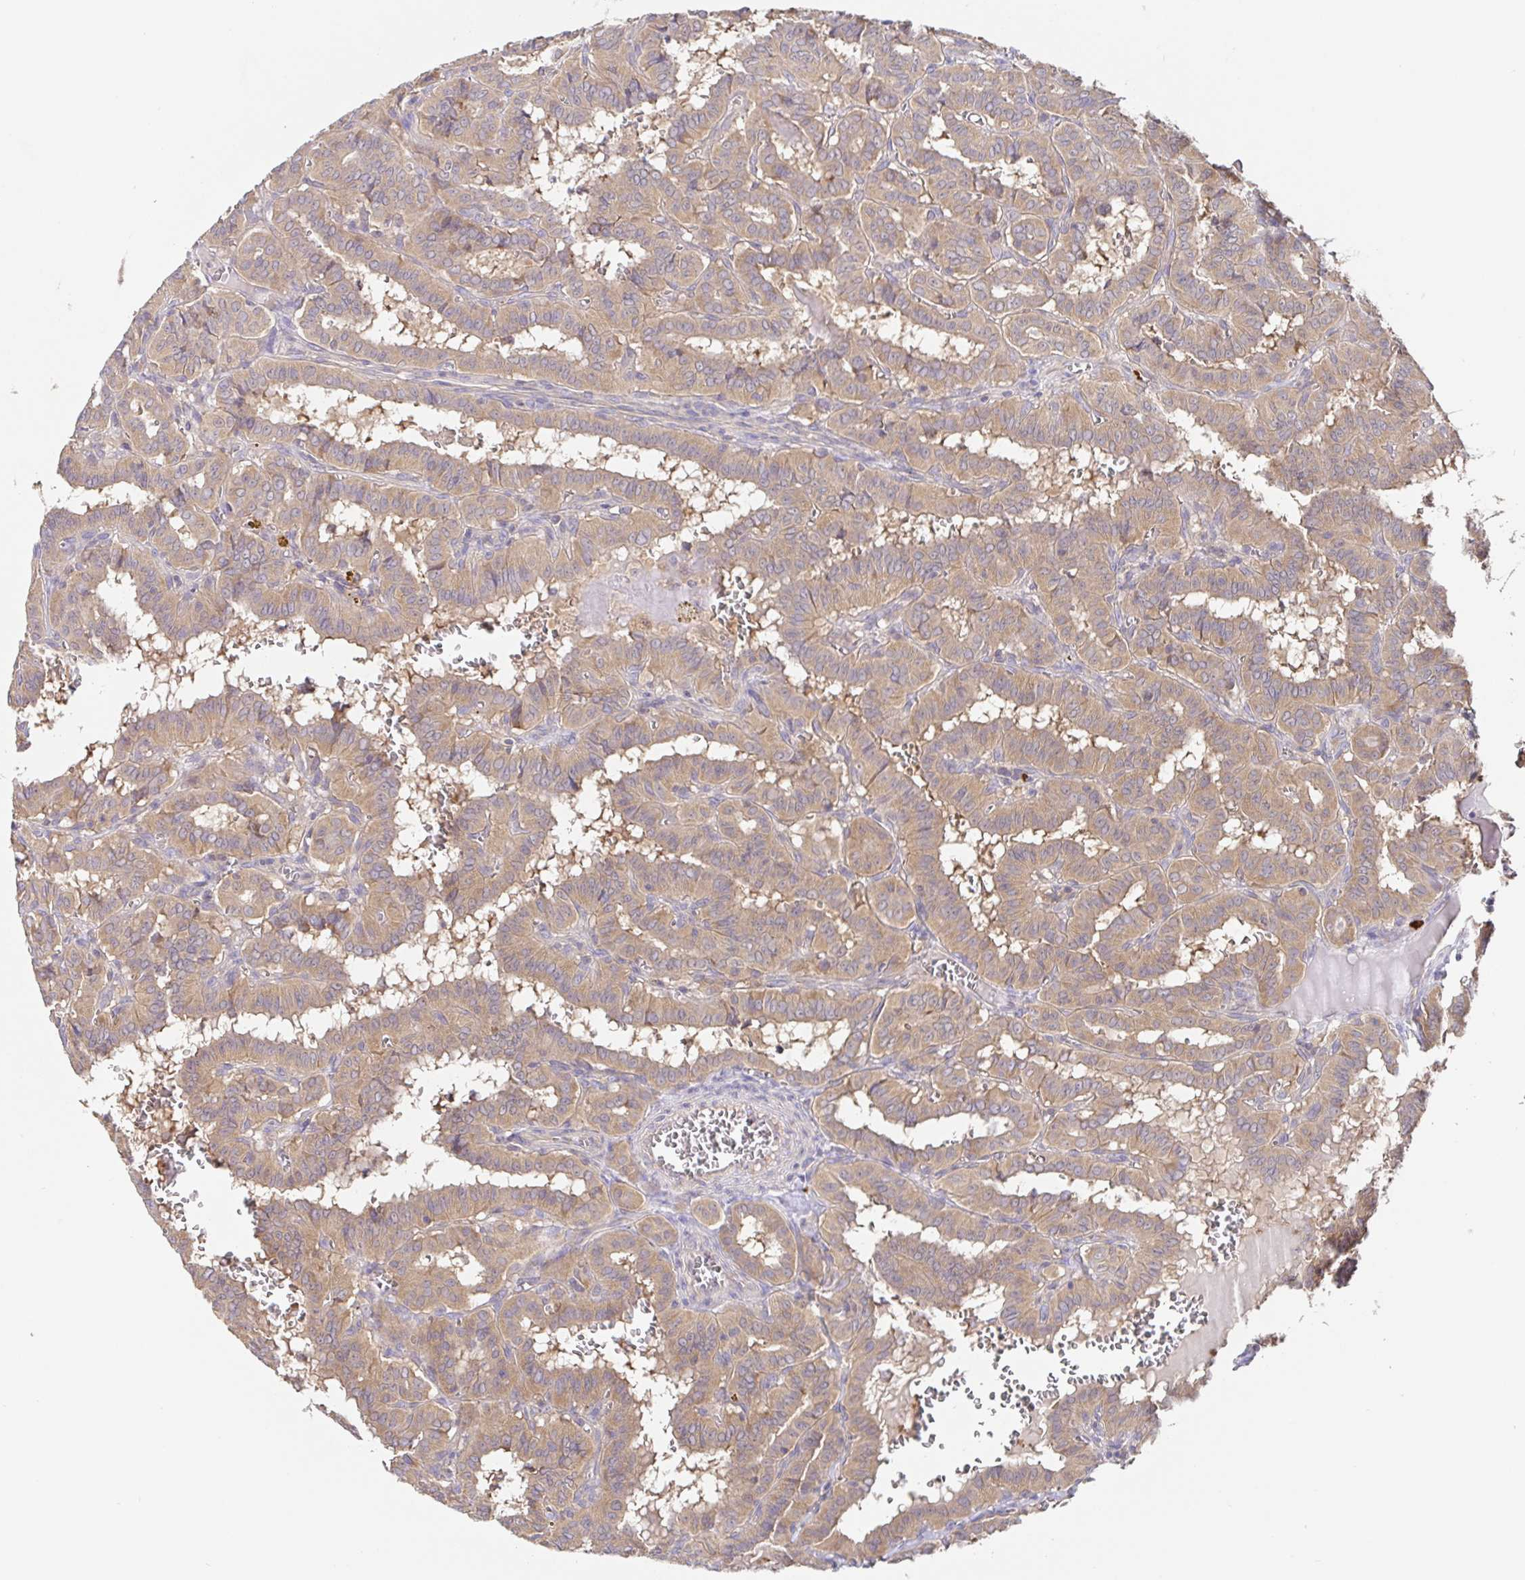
{"staining": {"intensity": "weak", "quantity": ">75%", "location": "cytoplasmic/membranous"}, "tissue": "thyroid cancer", "cell_type": "Tumor cells", "image_type": "cancer", "snomed": [{"axis": "morphology", "description": "Papillary adenocarcinoma, NOS"}, {"axis": "topography", "description": "Thyroid gland"}], "caption": "Weak cytoplasmic/membranous protein positivity is identified in approximately >75% of tumor cells in thyroid papillary adenocarcinoma.", "gene": "HAGH", "patient": {"sex": "female", "age": 21}}